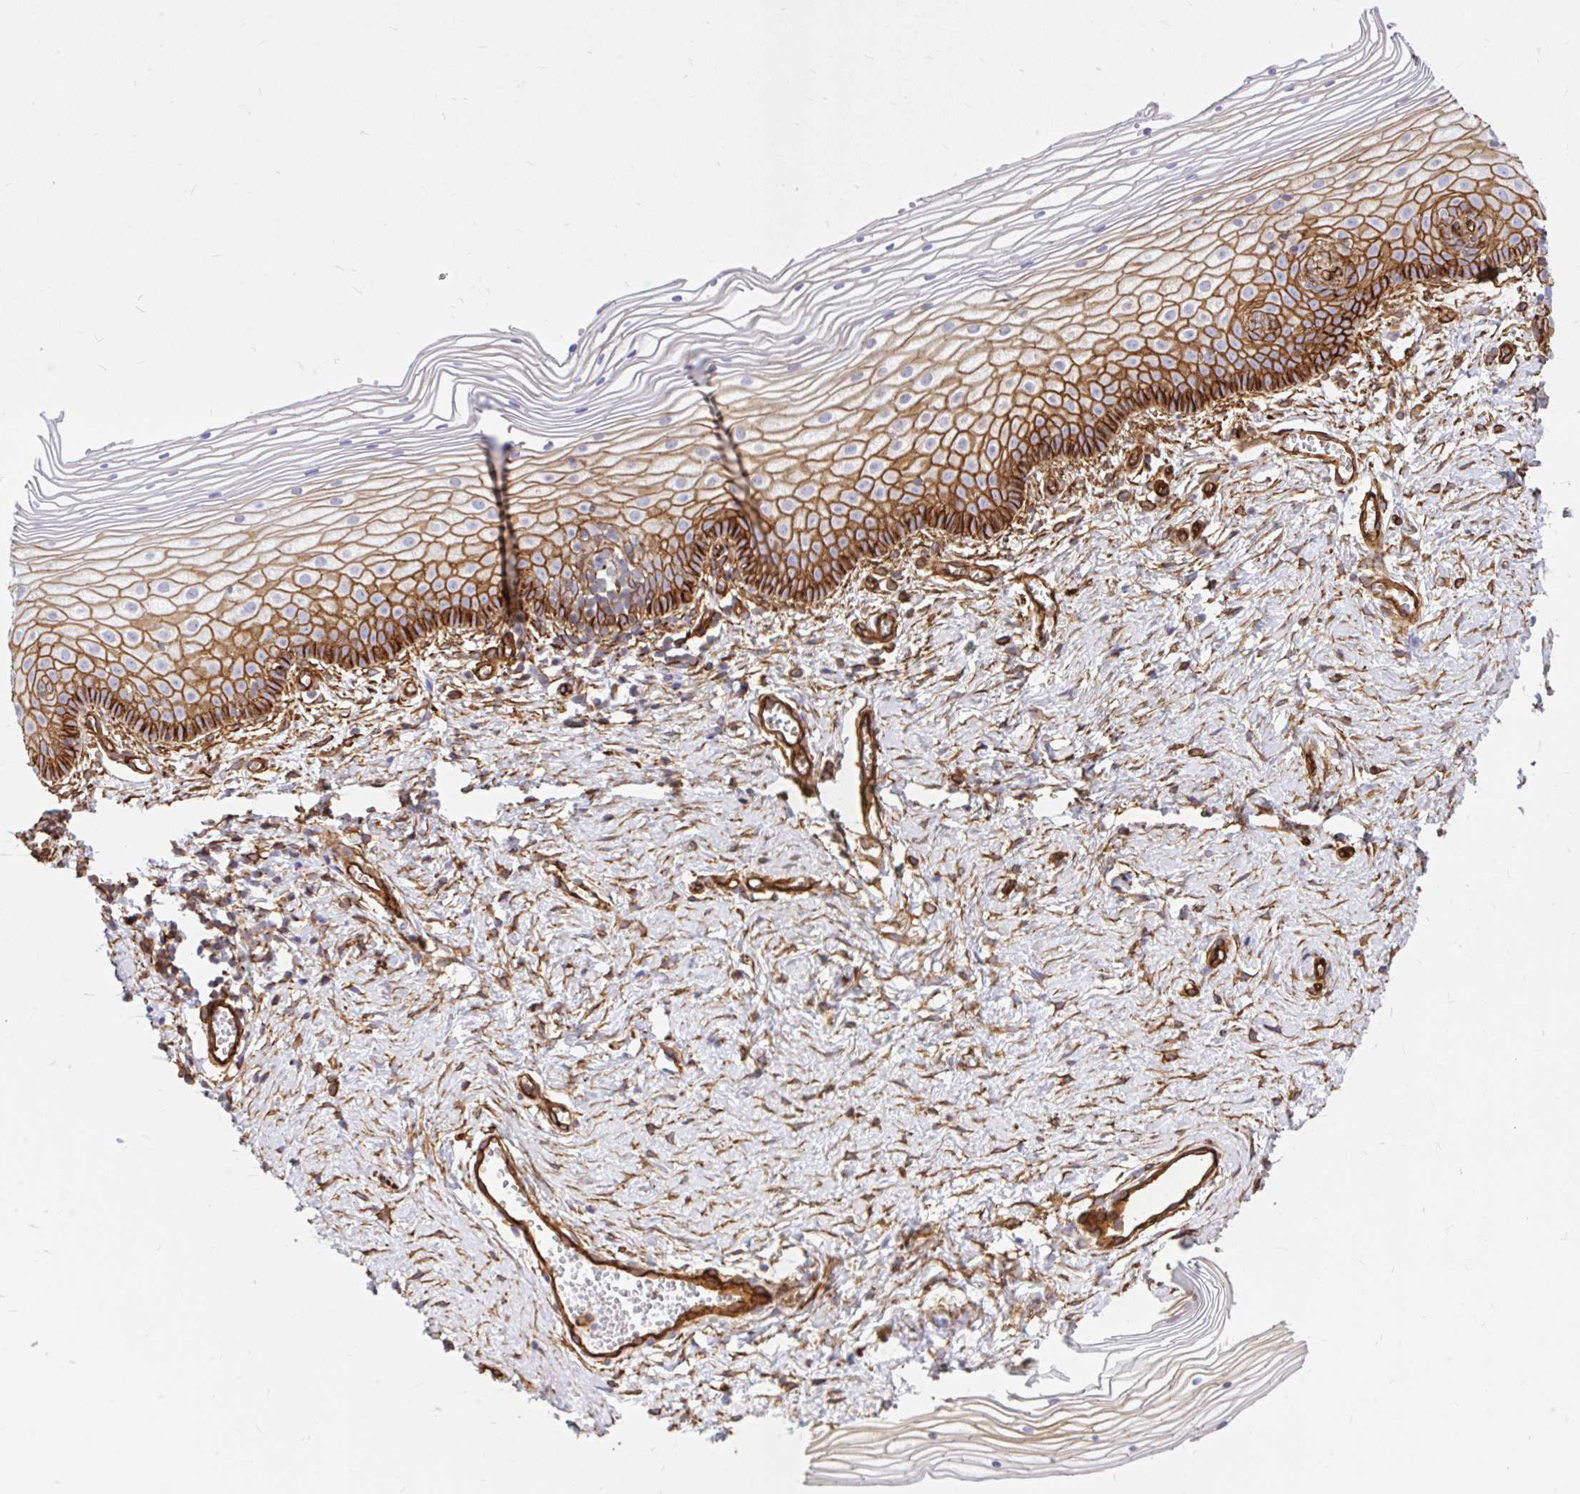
{"staining": {"intensity": "strong", "quantity": ">75%", "location": "cytoplasmic/membranous"}, "tissue": "vagina", "cell_type": "Squamous epithelial cells", "image_type": "normal", "snomed": [{"axis": "morphology", "description": "Normal tissue, NOS"}, {"axis": "topography", "description": "Vagina"}], "caption": "Immunohistochemistry (IHC) staining of normal vagina, which exhibits high levels of strong cytoplasmic/membranous expression in about >75% of squamous epithelial cells indicating strong cytoplasmic/membranous protein expression. The staining was performed using DAB (brown) for protein detection and nuclei were counterstained in hematoxylin (blue).", "gene": "MAP1LC3B2", "patient": {"sex": "female", "age": 56}}